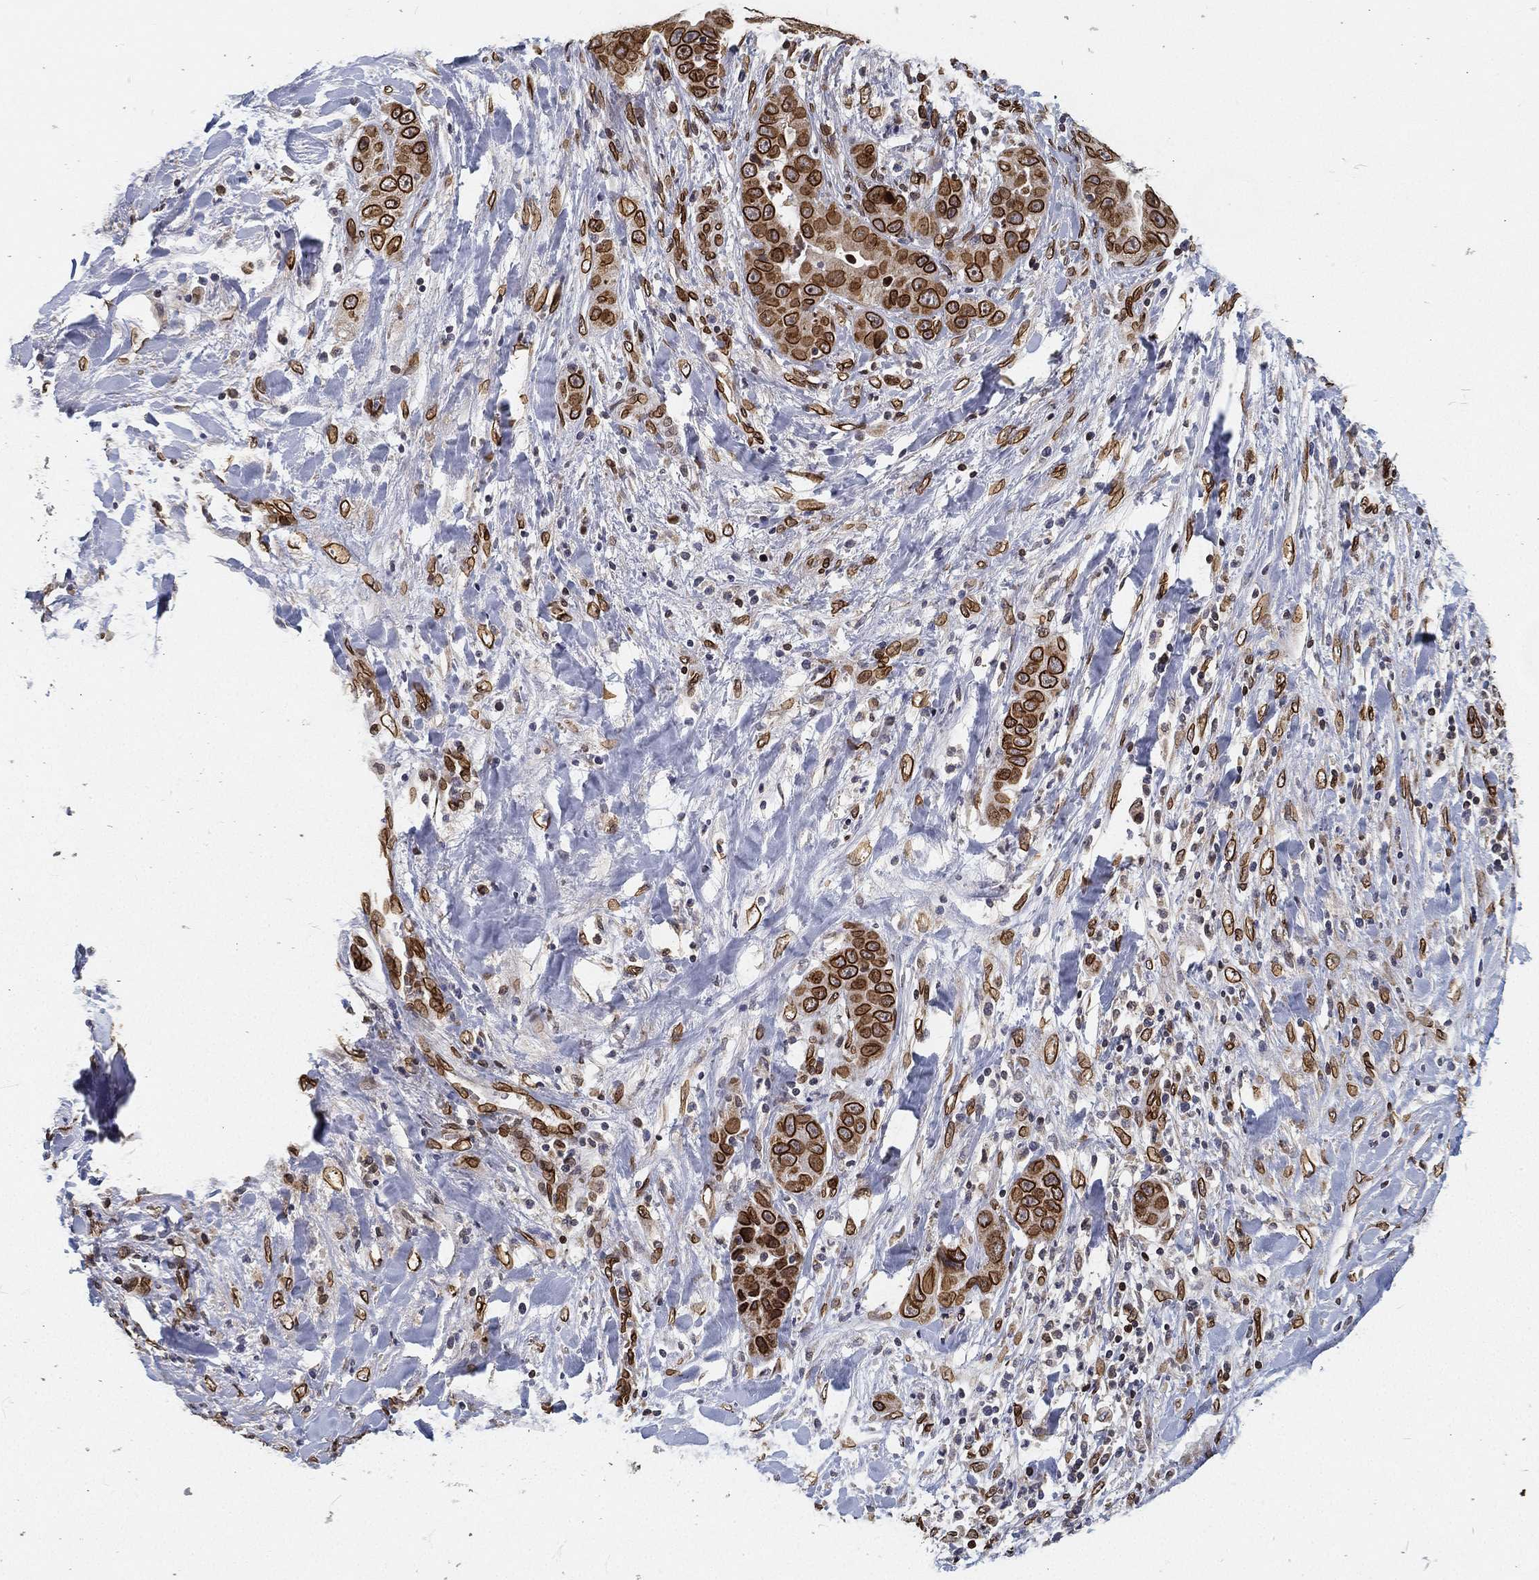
{"staining": {"intensity": "strong", "quantity": ">75%", "location": "cytoplasmic/membranous,nuclear"}, "tissue": "liver cancer", "cell_type": "Tumor cells", "image_type": "cancer", "snomed": [{"axis": "morphology", "description": "Cholangiocarcinoma"}, {"axis": "topography", "description": "Liver"}], "caption": "Liver cholangiocarcinoma stained for a protein demonstrates strong cytoplasmic/membranous and nuclear positivity in tumor cells.", "gene": "PALB2", "patient": {"sex": "female", "age": 52}}